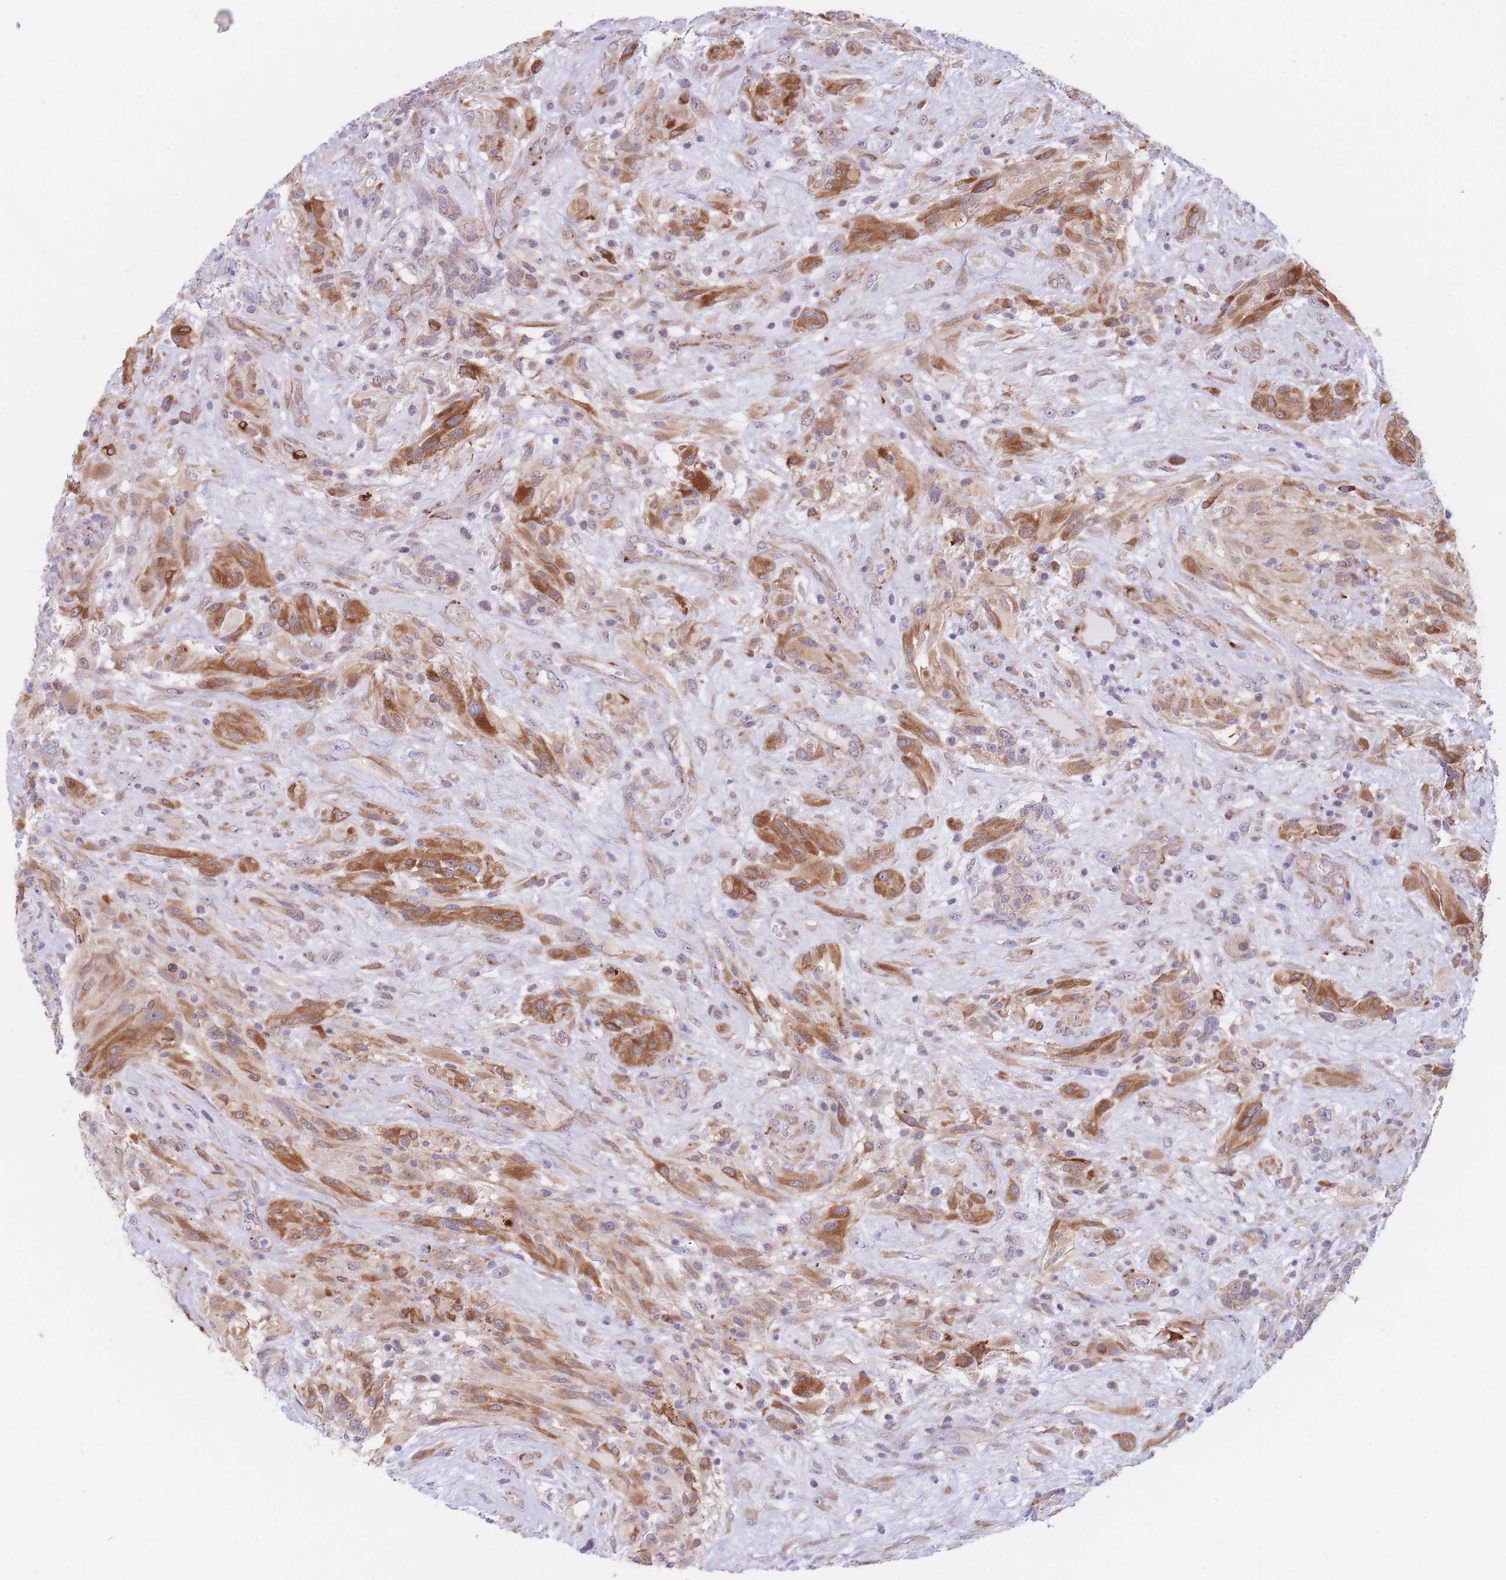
{"staining": {"intensity": "moderate", "quantity": ">75%", "location": "cytoplasmic/membranous"}, "tissue": "glioma", "cell_type": "Tumor cells", "image_type": "cancer", "snomed": [{"axis": "morphology", "description": "Glioma, malignant, High grade"}, {"axis": "topography", "description": "Brain"}], "caption": "A micrograph of malignant glioma (high-grade) stained for a protein shows moderate cytoplasmic/membranous brown staining in tumor cells. (DAB (3,3'-diaminobenzidine) = brown stain, brightfield microscopy at high magnification).", "gene": "AK9", "patient": {"sex": "male", "age": 61}}